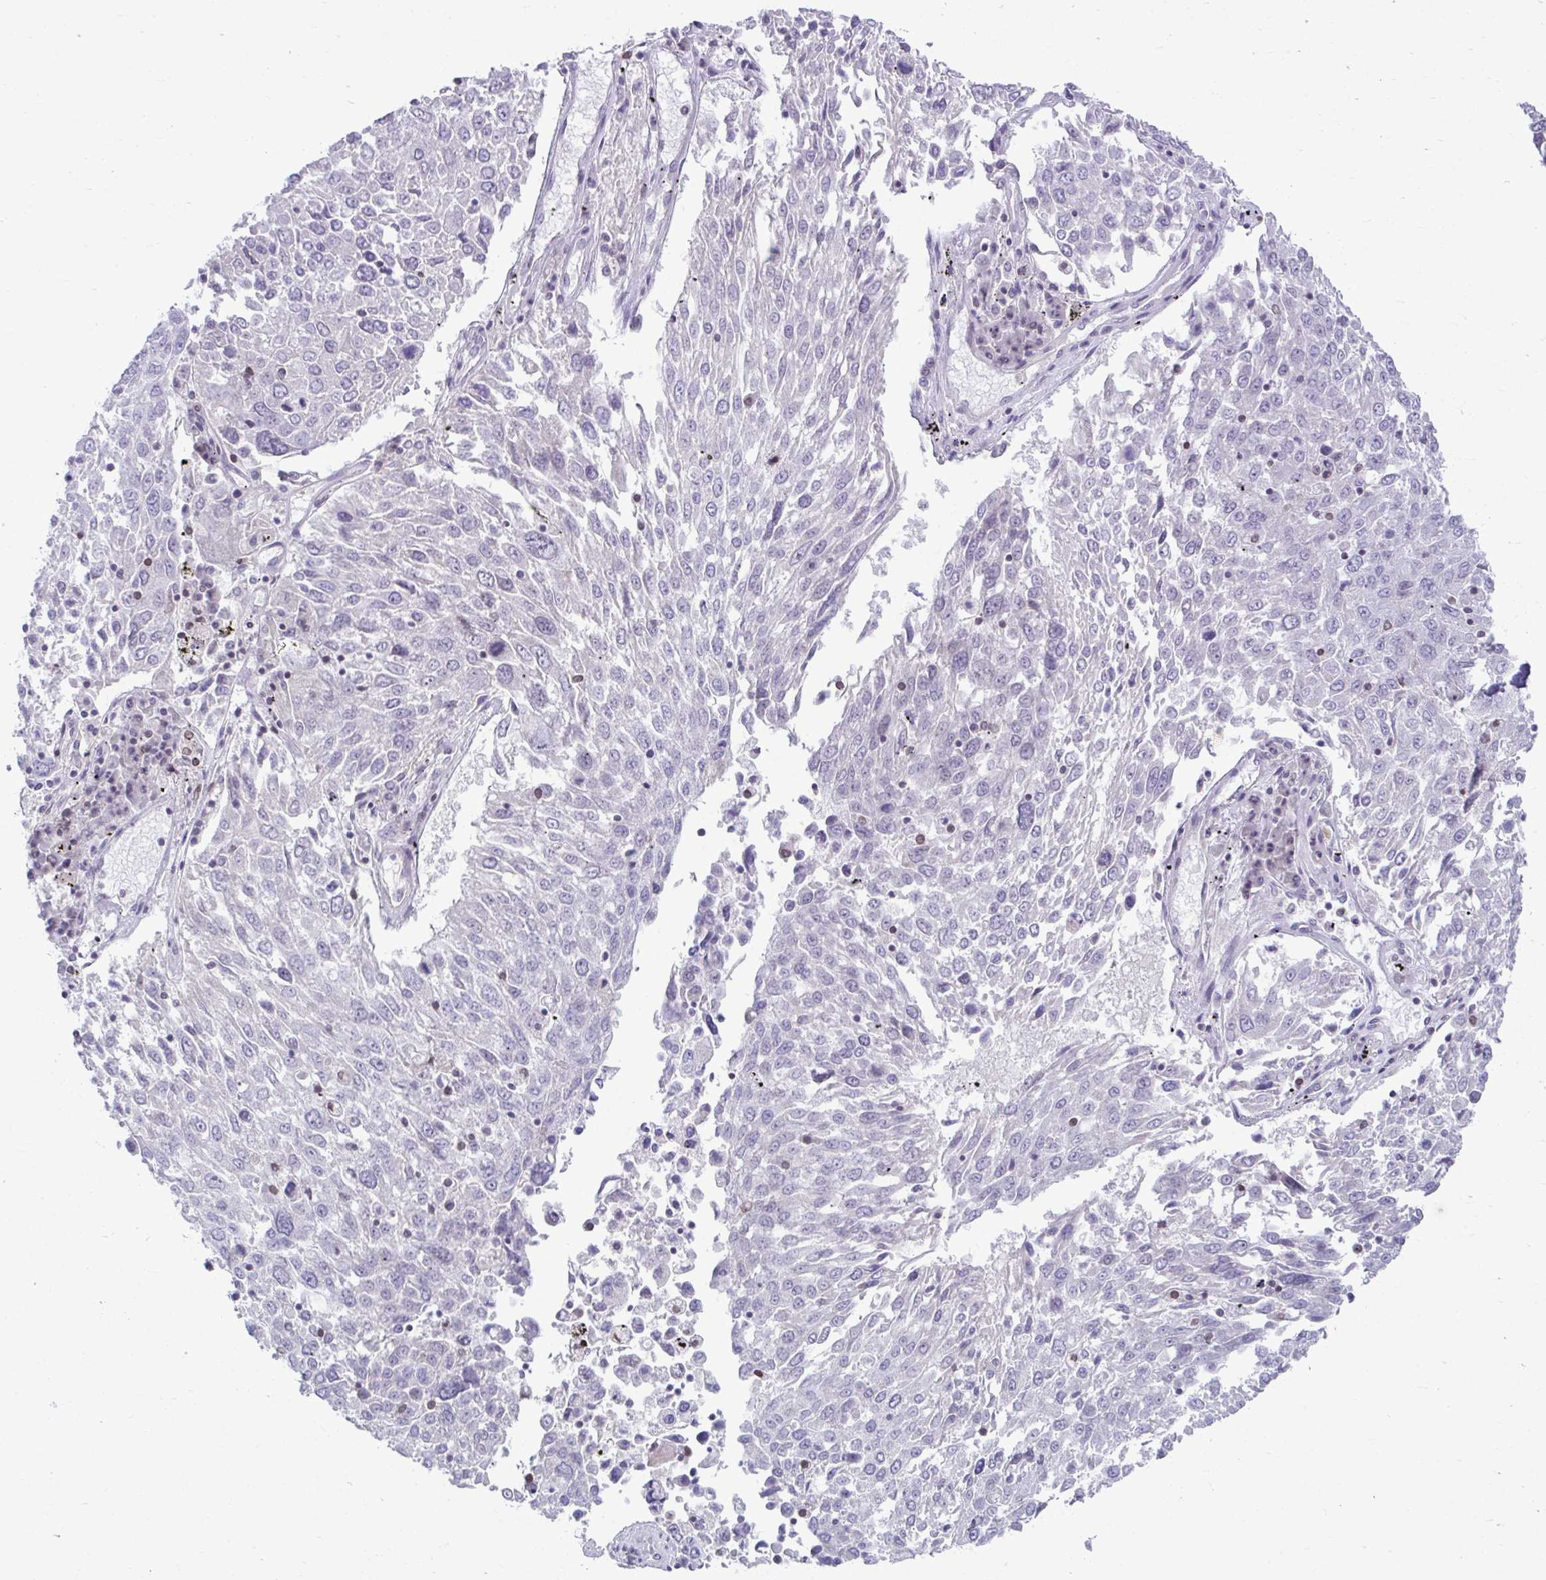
{"staining": {"intensity": "negative", "quantity": "none", "location": "none"}, "tissue": "lung cancer", "cell_type": "Tumor cells", "image_type": "cancer", "snomed": [{"axis": "morphology", "description": "Squamous cell carcinoma, NOS"}, {"axis": "topography", "description": "Lung"}], "caption": "A high-resolution micrograph shows IHC staining of squamous cell carcinoma (lung), which shows no significant staining in tumor cells. (DAB immunohistochemistry (IHC), high magnification).", "gene": "OR7A5", "patient": {"sex": "male", "age": 65}}